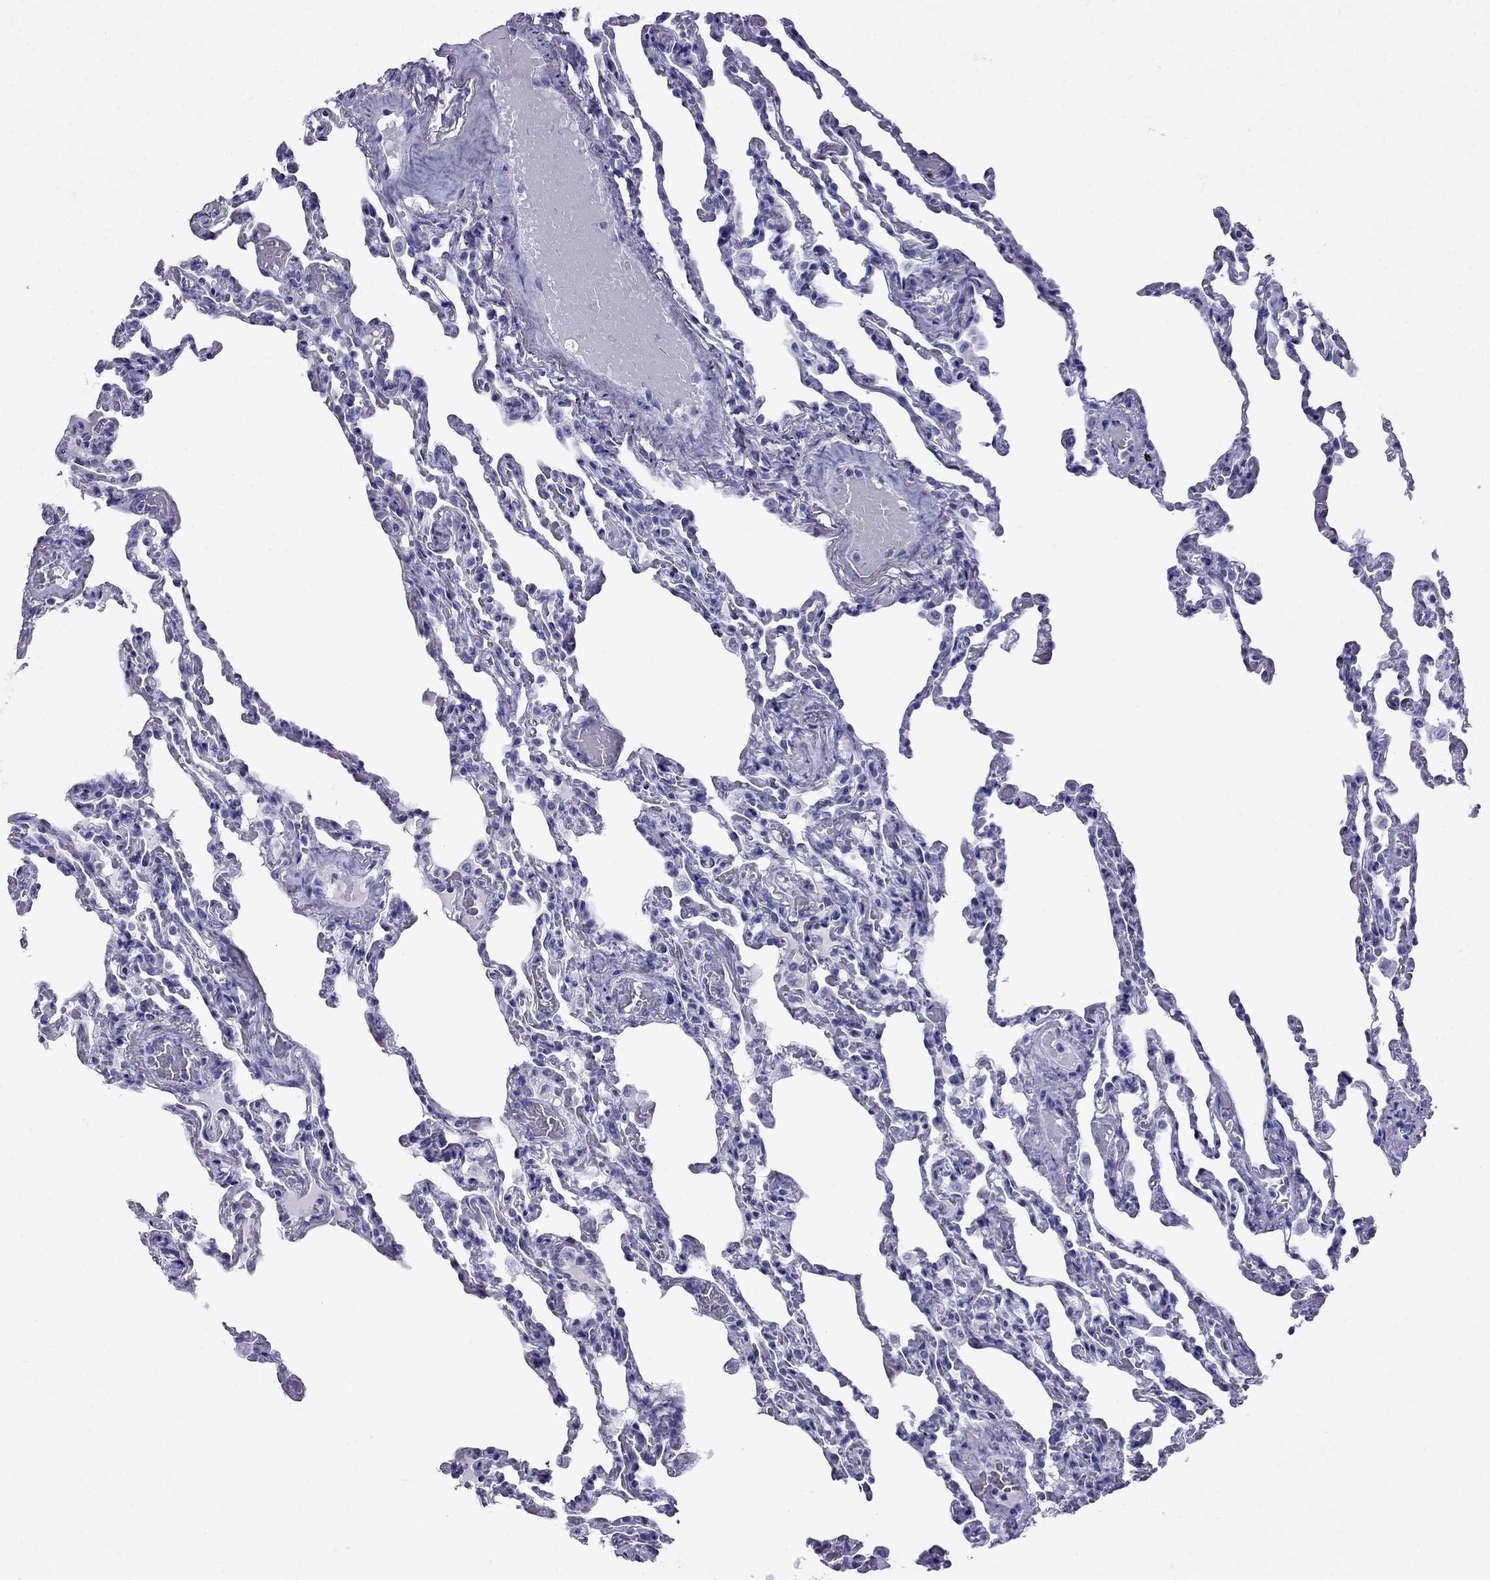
{"staining": {"intensity": "negative", "quantity": "none", "location": "none"}, "tissue": "lung", "cell_type": "Alveolar cells", "image_type": "normal", "snomed": [{"axis": "morphology", "description": "Normal tissue, NOS"}, {"axis": "topography", "description": "Lung"}], "caption": "Immunohistochemical staining of normal lung shows no significant expression in alveolar cells.", "gene": "TFF3", "patient": {"sex": "female", "age": 43}}